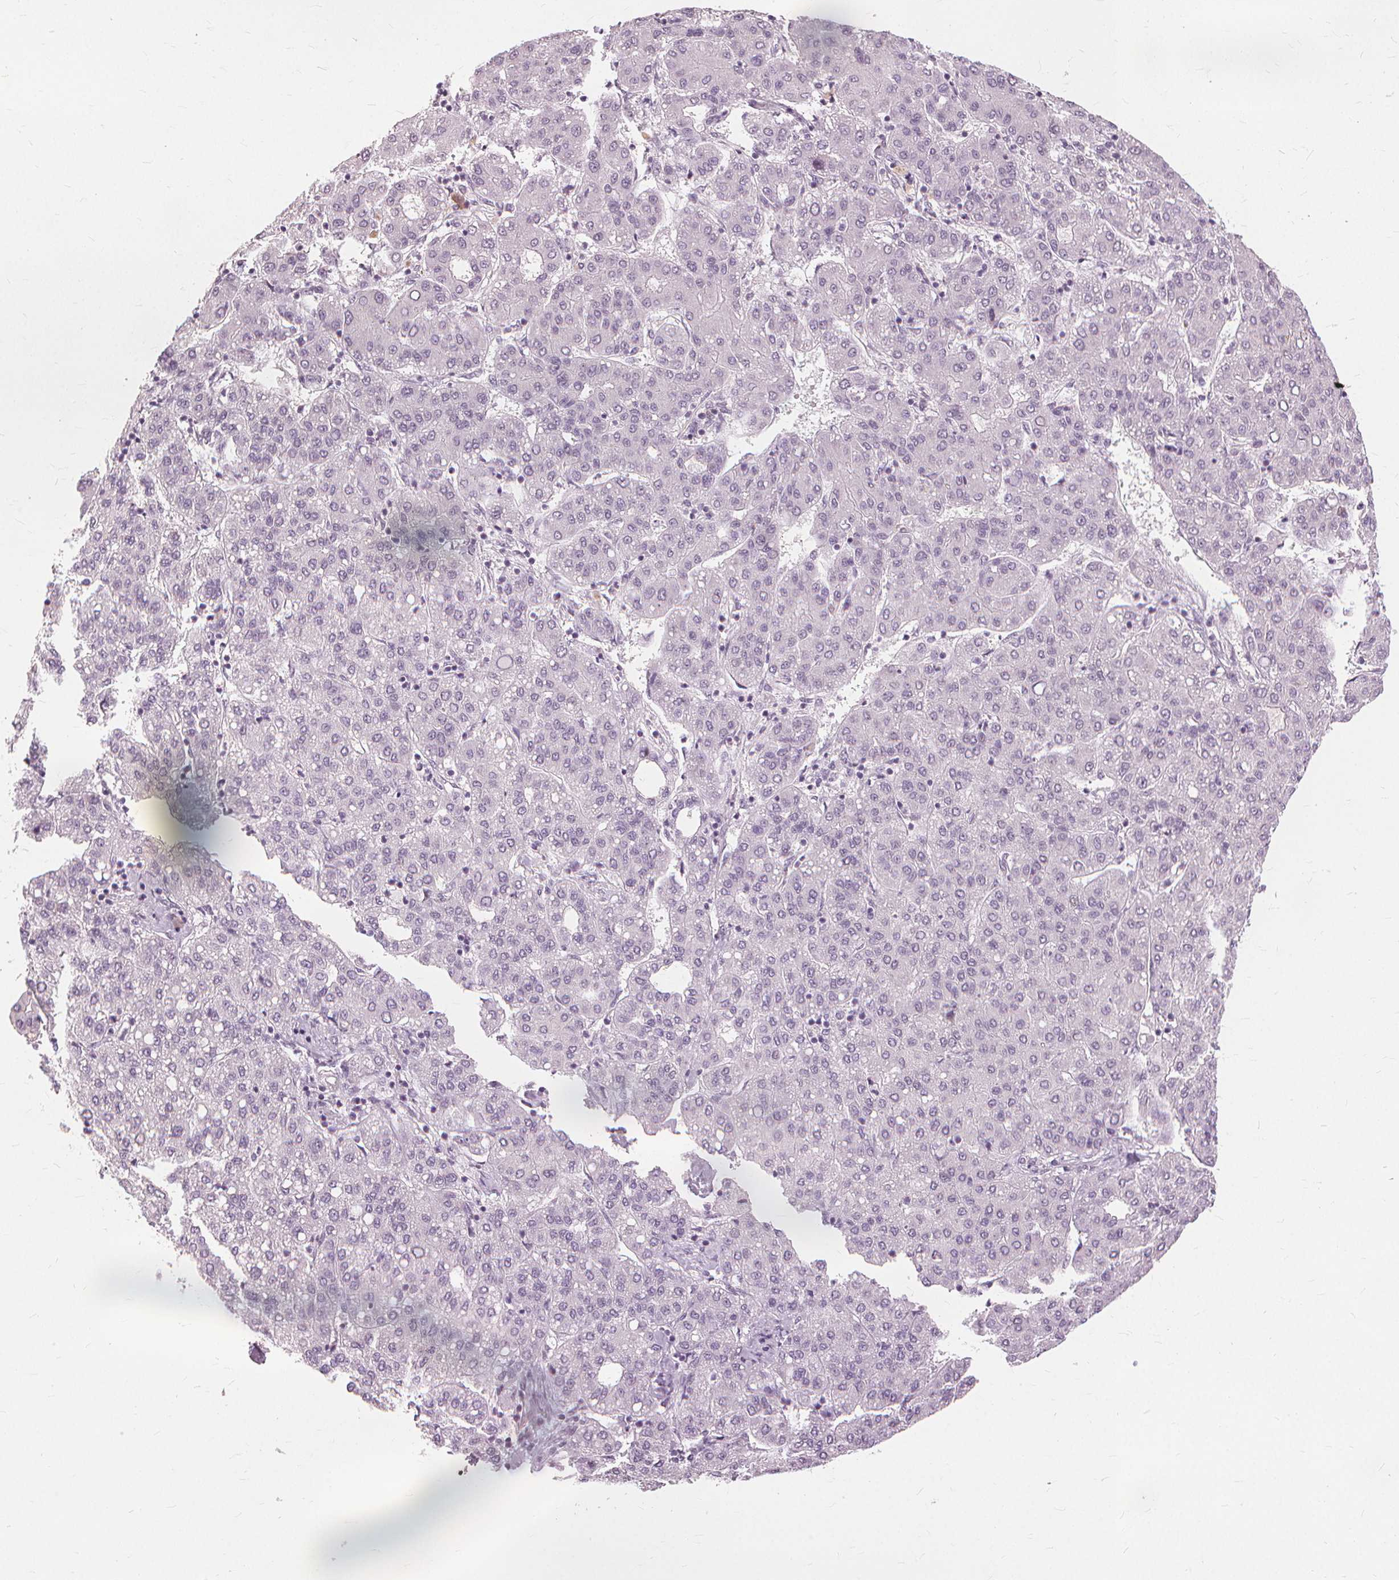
{"staining": {"intensity": "negative", "quantity": "none", "location": "none"}, "tissue": "liver cancer", "cell_type": "Tumor cells", "image_type": "cancer", "snomed": [{"axis": "morphology", "description": "Carcinoma, Hepatocellular, NOS"}, {"axis": "topography", "description": "Liver"}], "caption": "Image shows no protein staining in tumor cells of liver cancer (hepatocellular carcinoma) tissue.", "gene": "SFTPD", "patient": {"sex": "male", "age": 65}}